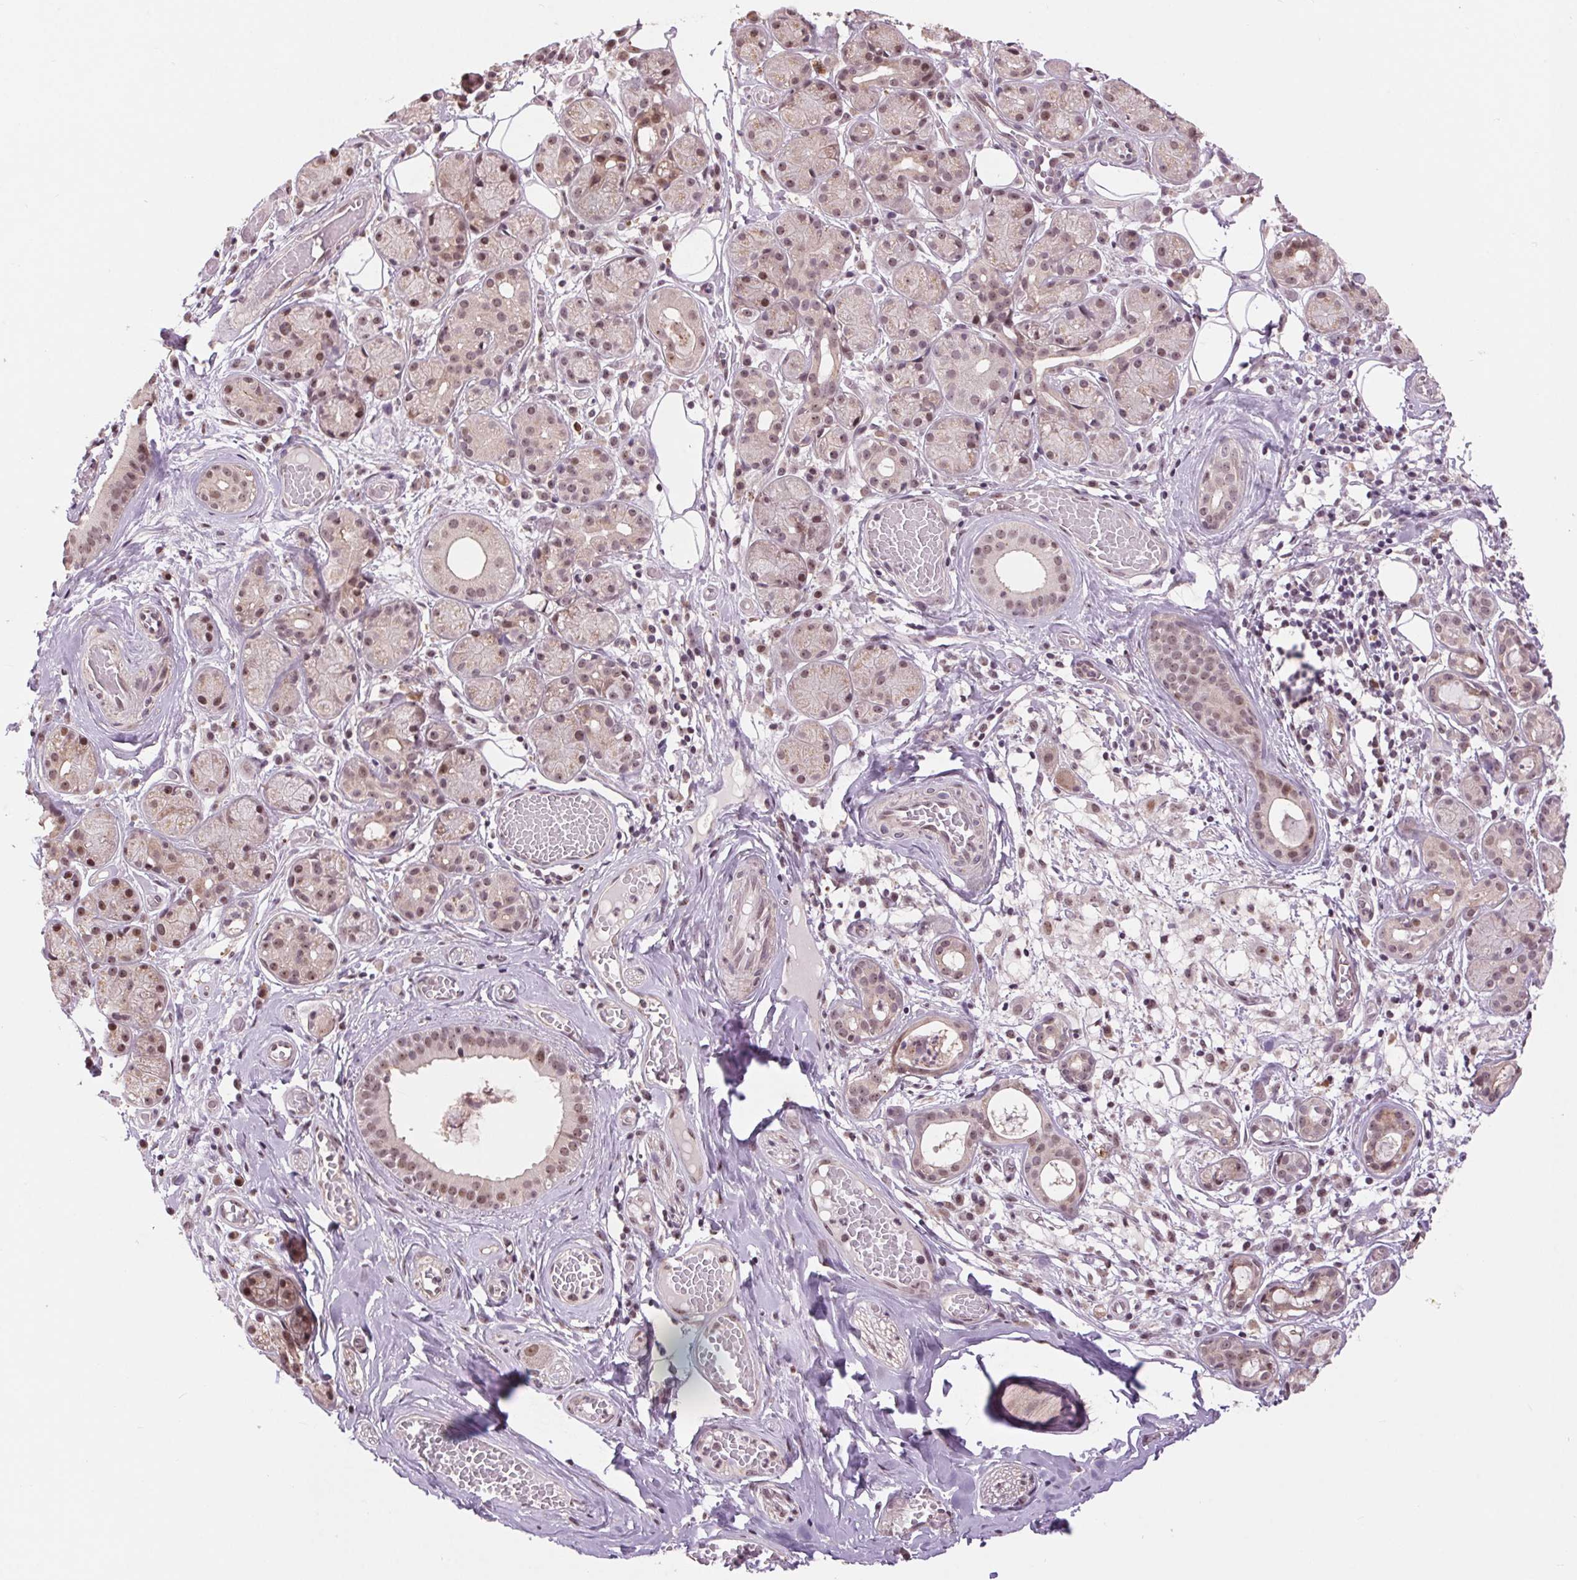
{"staining": {"intensity": "weak", "quantity": "25%-75%", "location": "cytoplasmic/membranous,nuclear"}, "tissue": "salivary gland", "cell_type": "Glandular cells", "image_type": "normal", "snomed": [{"axis": "morphology", "description": "Normal tissue, NOS"}, {"axis": "topography", "description": "Salivary gland"}, {"axis": "topography", "description": "Peripheral nerve tissue"}], "caption": "Weak cytoplasmic/membranous,nuclear expression for a protein is appreciated in approximately 25%-75% of glandular cells of unremarkable salivary gland using immunohistochemistry (IHC).", "gene": "CHMP4B", "patient": {"sex": "male", "age": 71}}